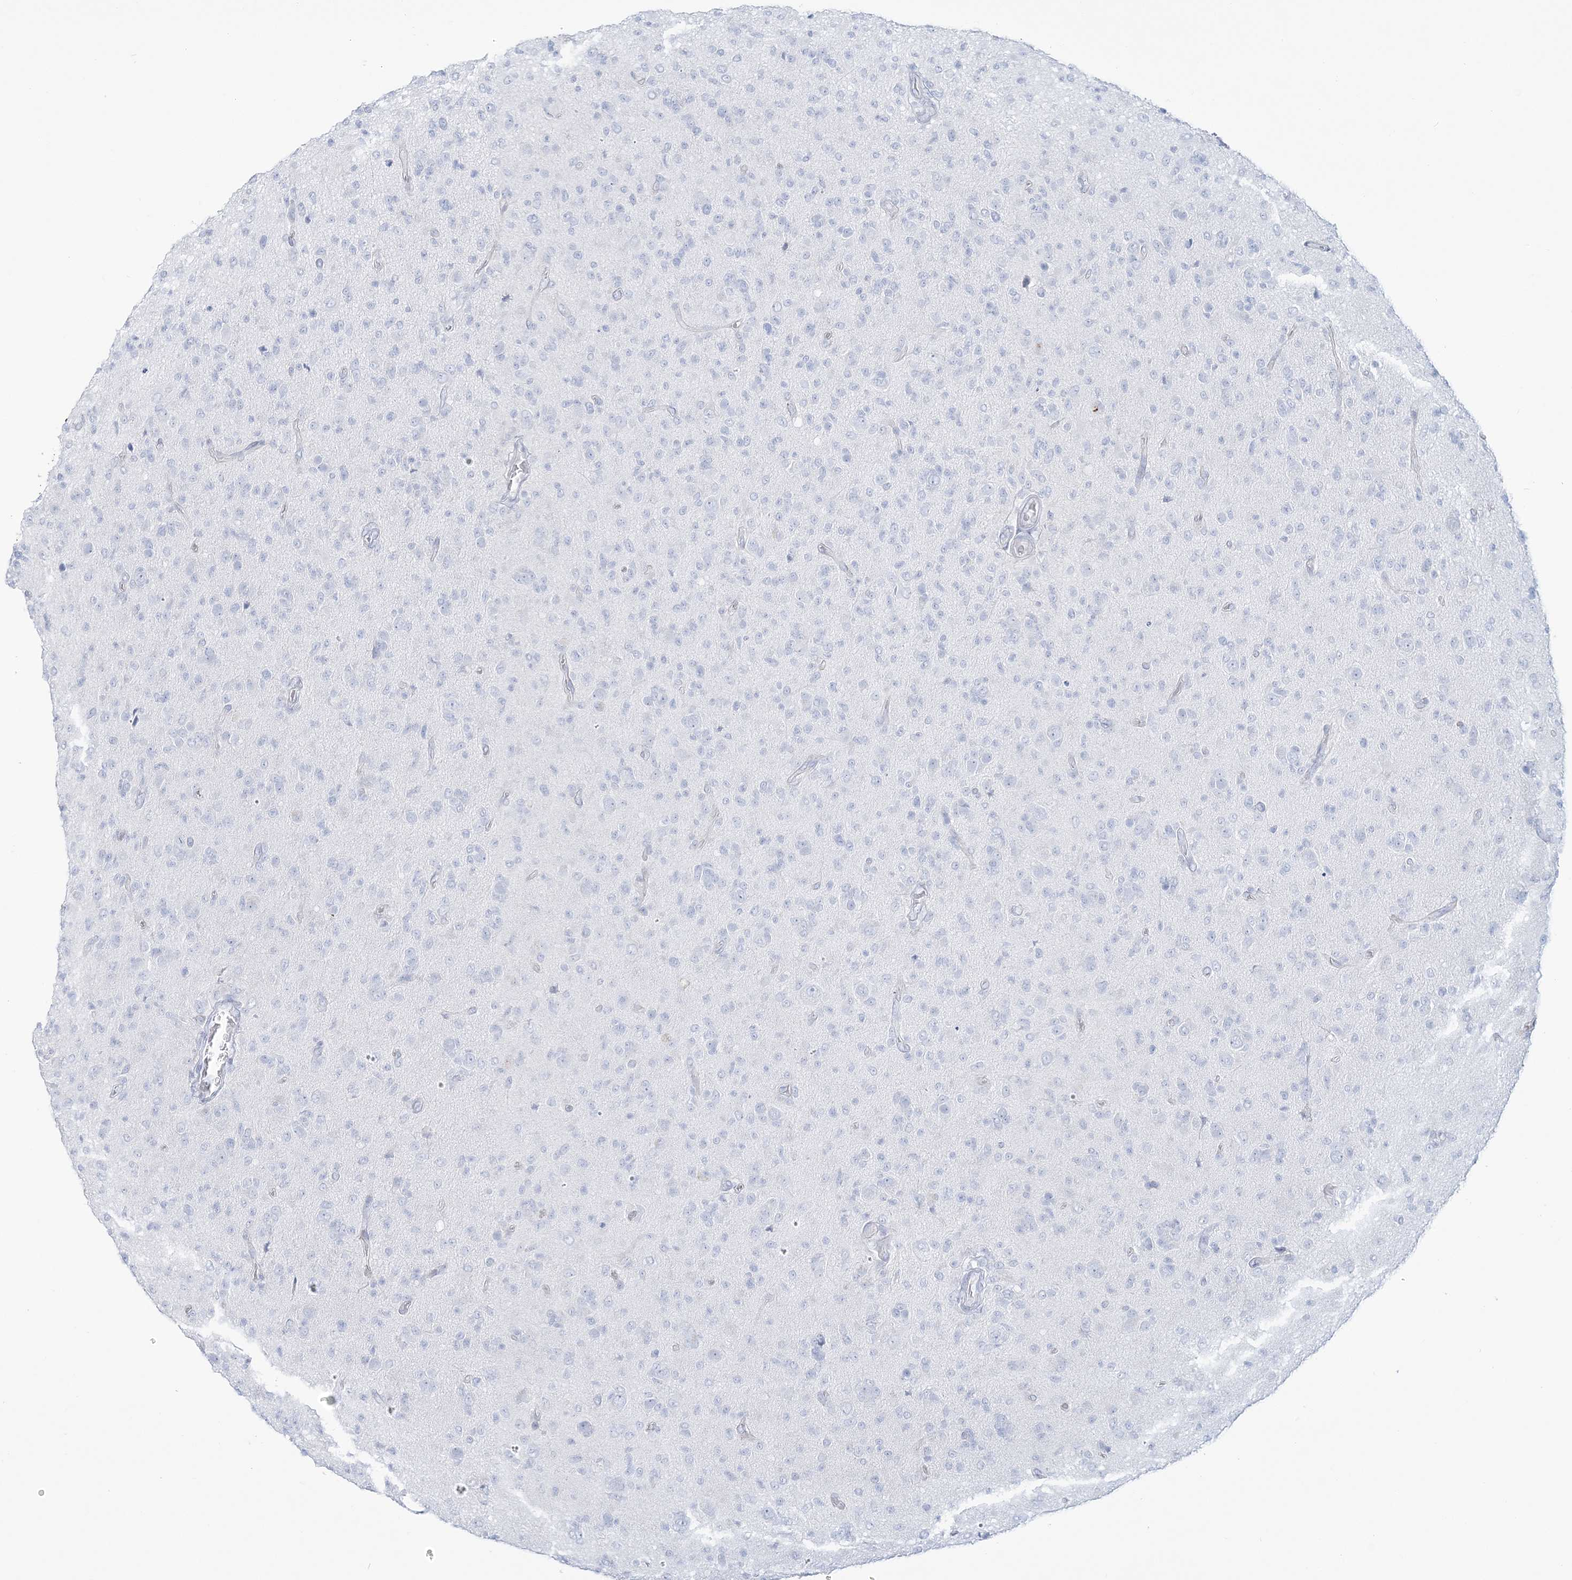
{"staining": {"intensity": "negative", "quantity": "none", "location": "none"}, "tissue": "glioma", "cell_type": "Tumor cells", "image_type": "cancer", "snomed": [{"axis": "morphology", "description": "Glioma, malignant, High grade"}, {"axis": "topography", "description": "Brain"}], "caption": "IHC histopathology image of human glioma stained for a protein (brown), which displays no positivity in tumor cells.", "gene": "ADGB", "patient": {"sex": "female", "age": 57}}